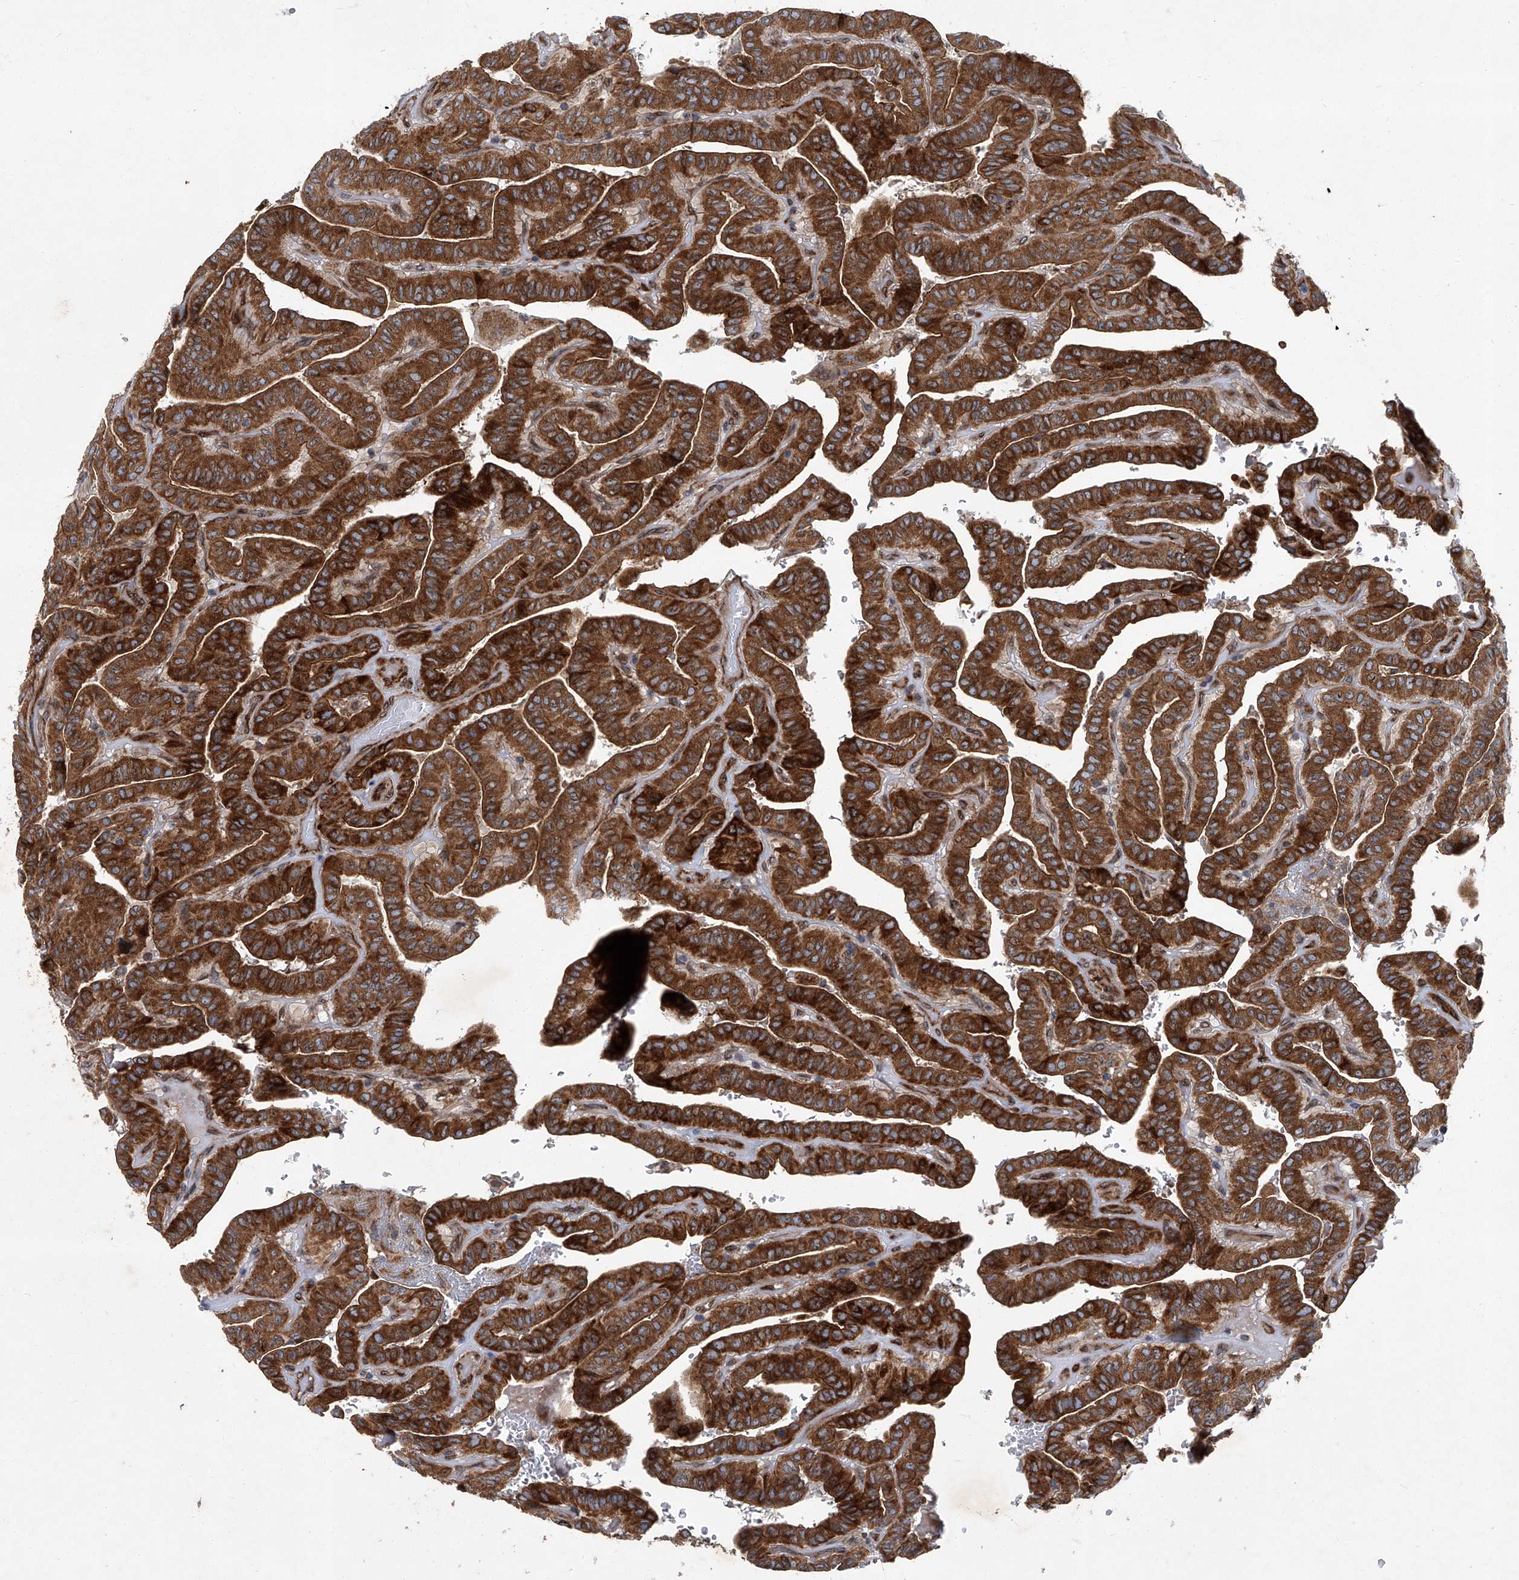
{"staining": {"intensity": "strong", "quantity": ">75%", "location": "cytoplasmic/membranous"}, "tissue": "thyroid cancer", "cell_type": "Tumor cells", "image_type": "cancer", "snomed": [{"axis": "morphology", "description": "Papillary adenocarcinoma, NOS"}, {"axis": "topography", "description": "Thyroid gland"}], "caption": "Immunohistochemical staining of human thyroid papillary adenocarcinoma exhibits high levels of strong cytoplasmic/membranous protein positivity in approximately >75% of tumor cells.", "gene": "GPR132", "patient": {"sex": "male", "age": 77}}